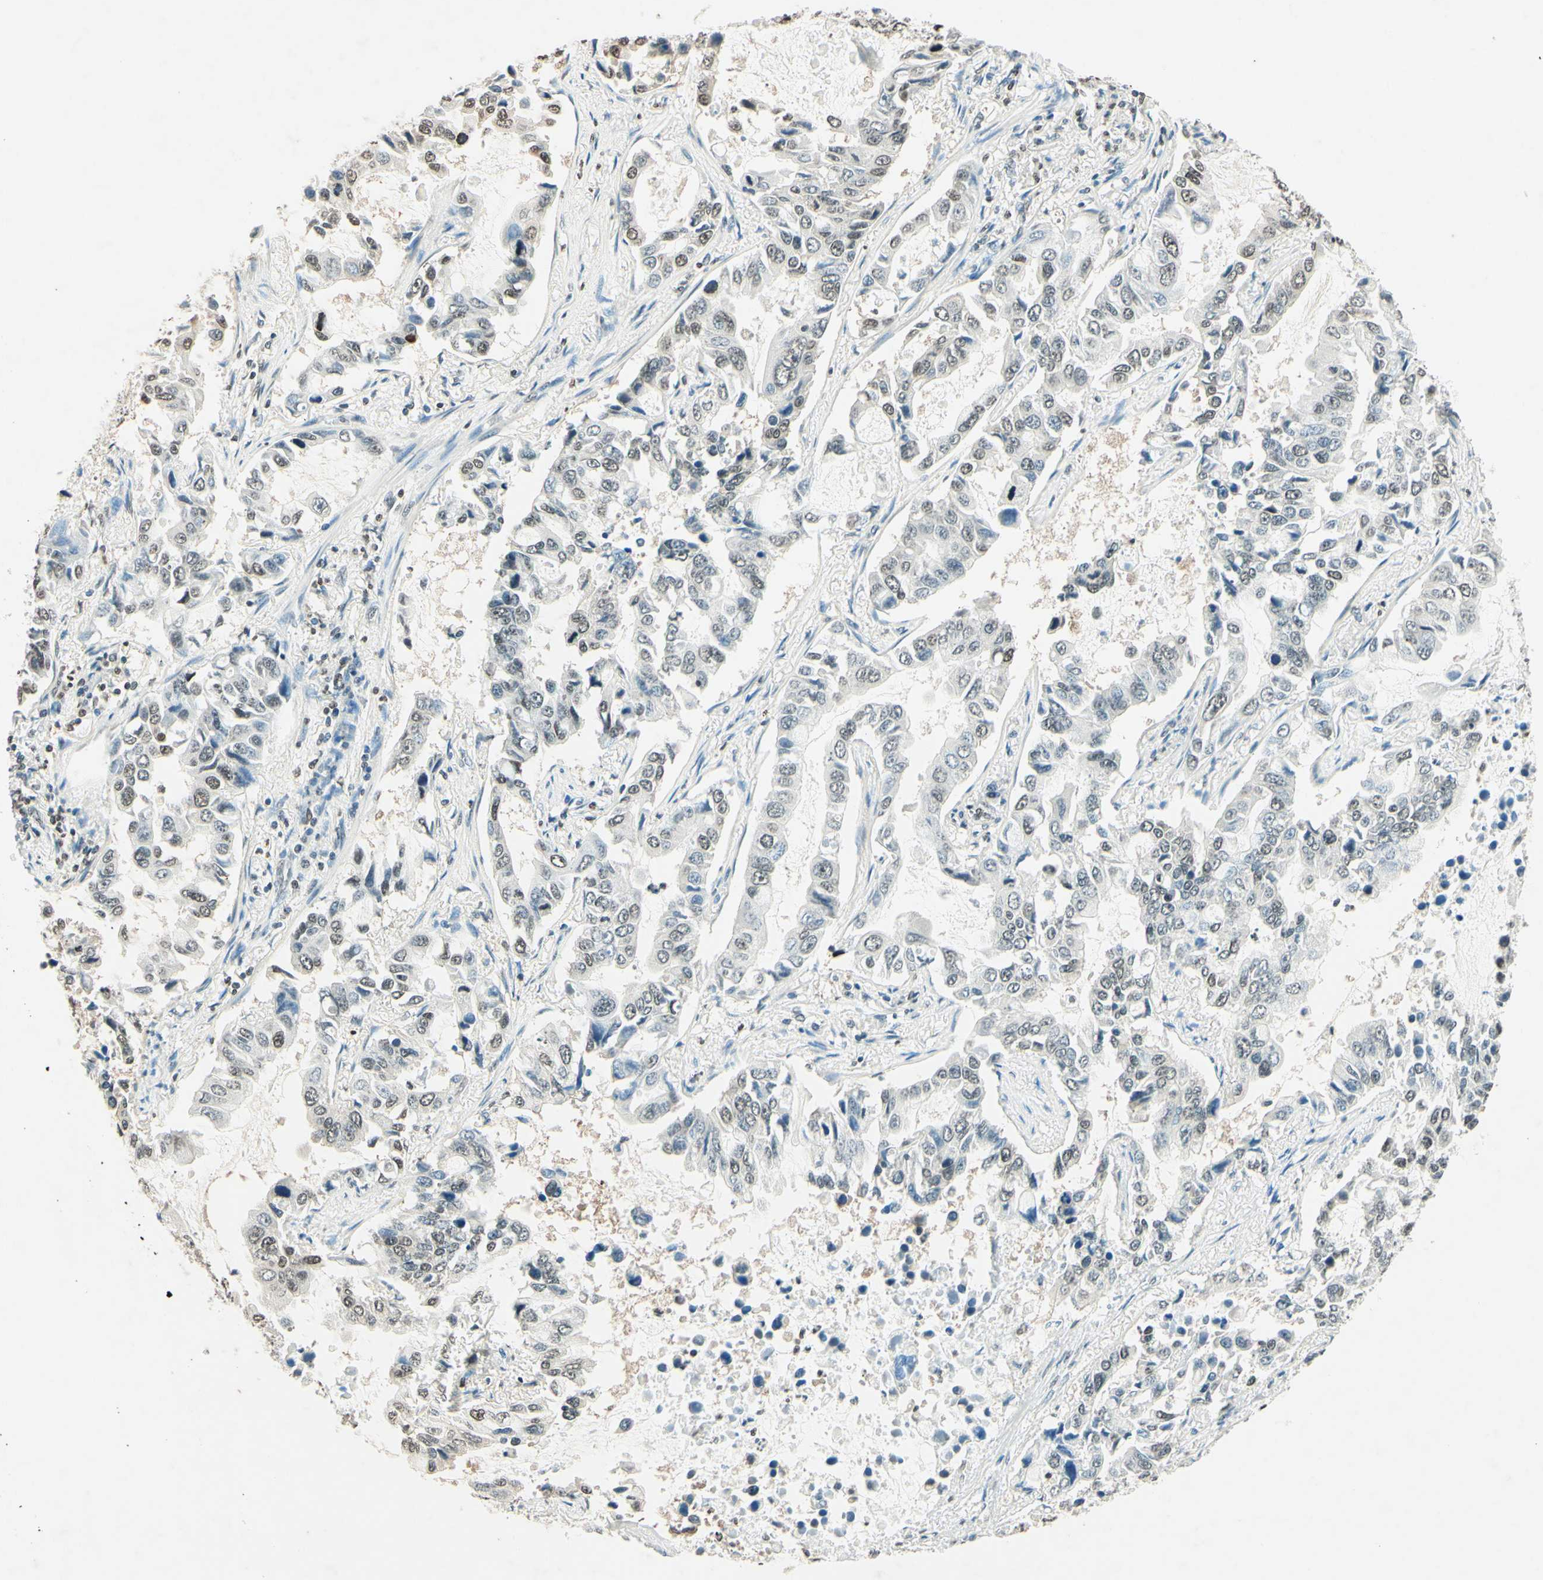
{"staining": {"intensity": "weak", "quantity": "<25%", "location": "nuclear"}, "tissue": "lung cancer", "cell_type": "Tumor cells", "image_type": "cancer", "snomed": [{"axis": "morphology", "description": "Adenocarcinoma, NOS"}, {"axis": "topography", "description": "Lung"}], "caption": "Human adenocarcinoma (lung) stained for a protein using IHC reveals no positivity in tumor cells.", "gene": "MSH2", "patient": {"sex": "male", "age": 64}}